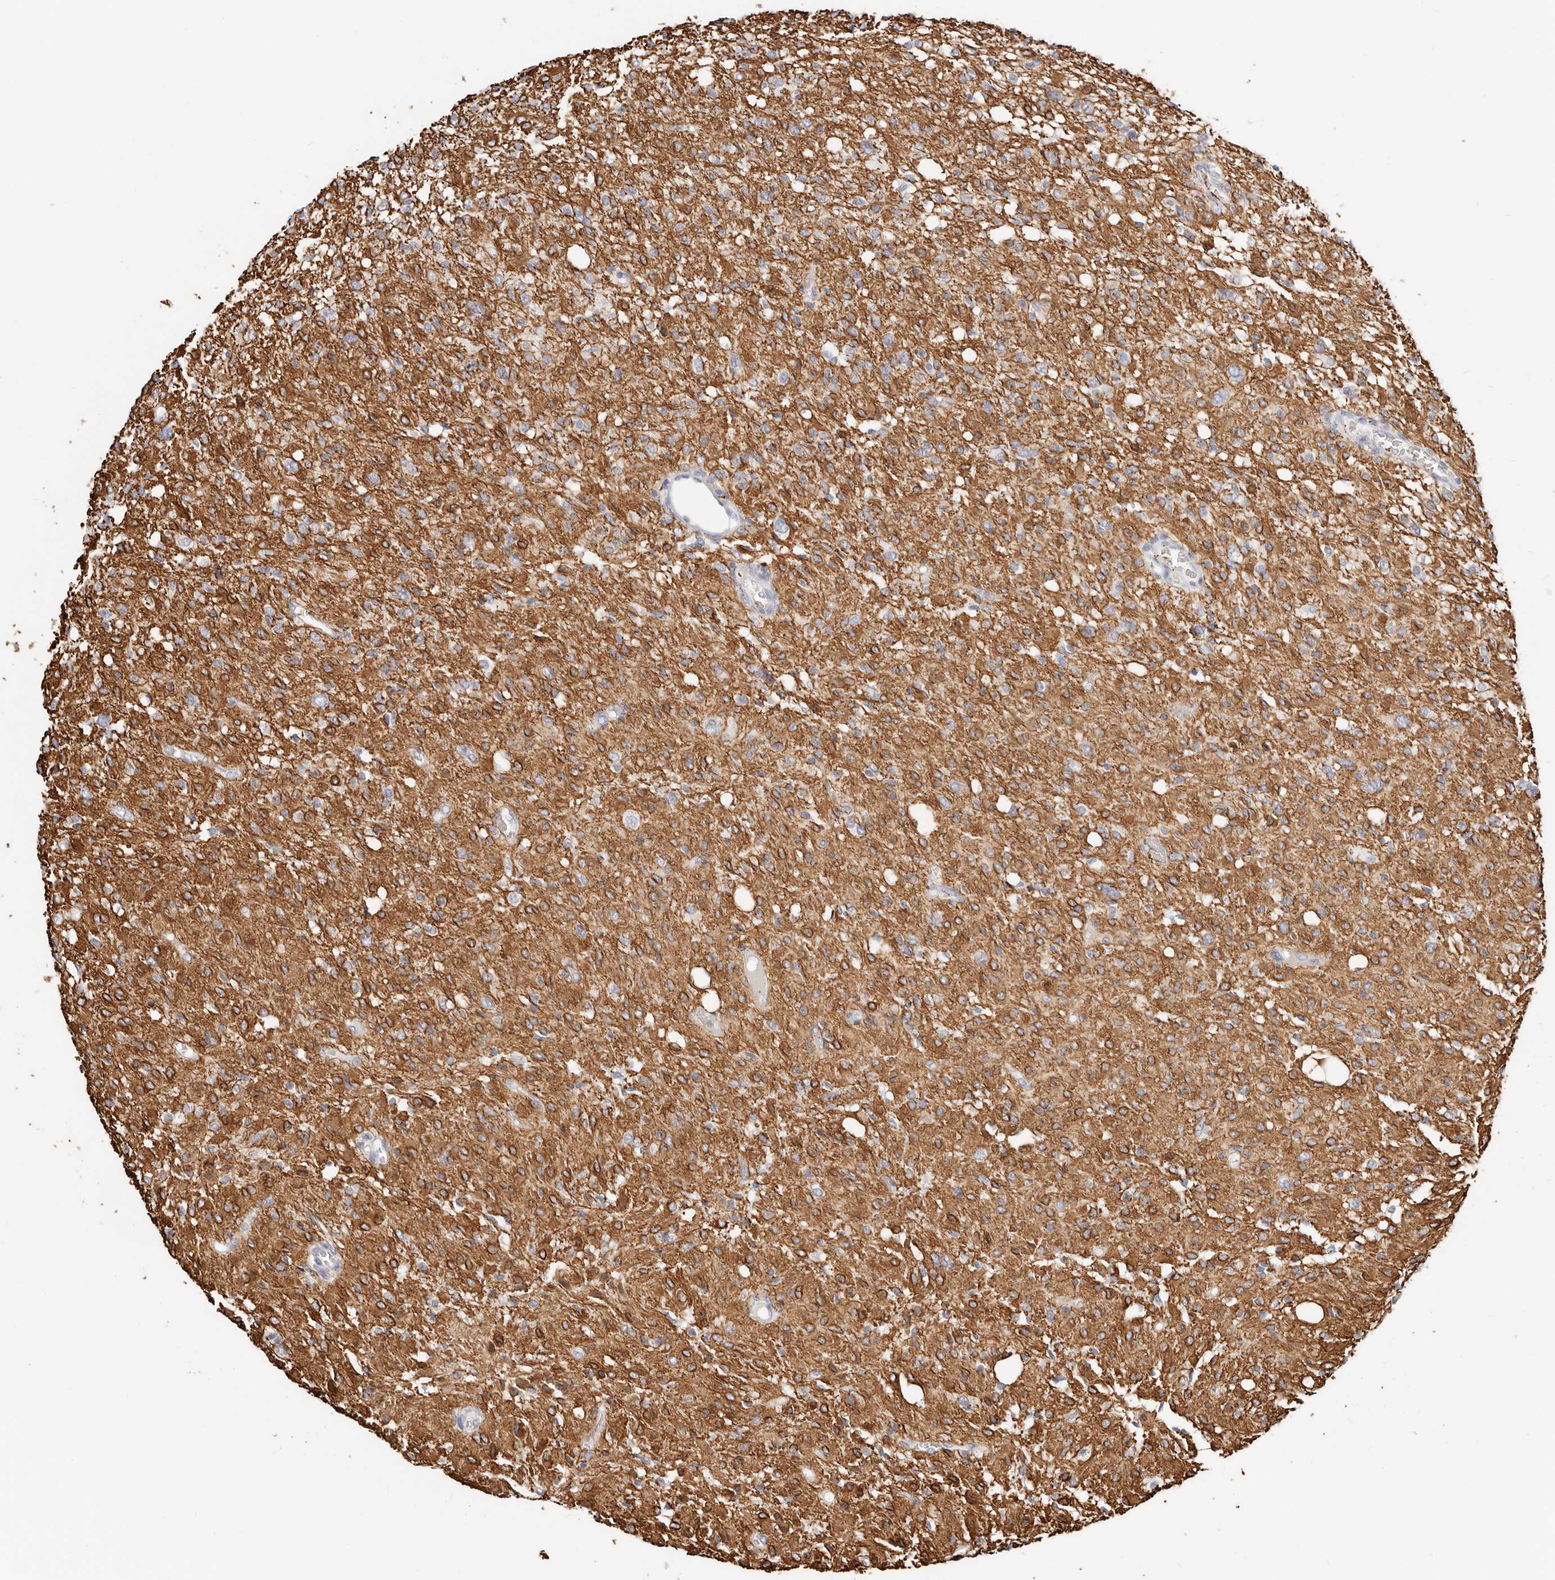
{"staining": {"intensity": "moderate", "quantity": "25%-75%", "location": "cytoplasmic/membranous"}, "tissue": "glioma", "cell_type": "Tumor cells", "image_type": "cancer", "snomed": [{"axis": "morphology", "description": "Glioma, malignant, High grade"}, {"axis": "topography", "description": "Brain"}], "caption": "Malignant glioma (high-grade) was stained to show a protein in brown. There is medium levels of moderate cytoplasmic/membranous expression in approximately 25%-75% of tumor cells. The staining was performed using DAB to visualize the protein expression in brown, while the nuclei were stained in blue with hematoxylin (Magnification: 20x).", "gene": "ASCL1", "patient": {"sex": "female", "age": 59}}